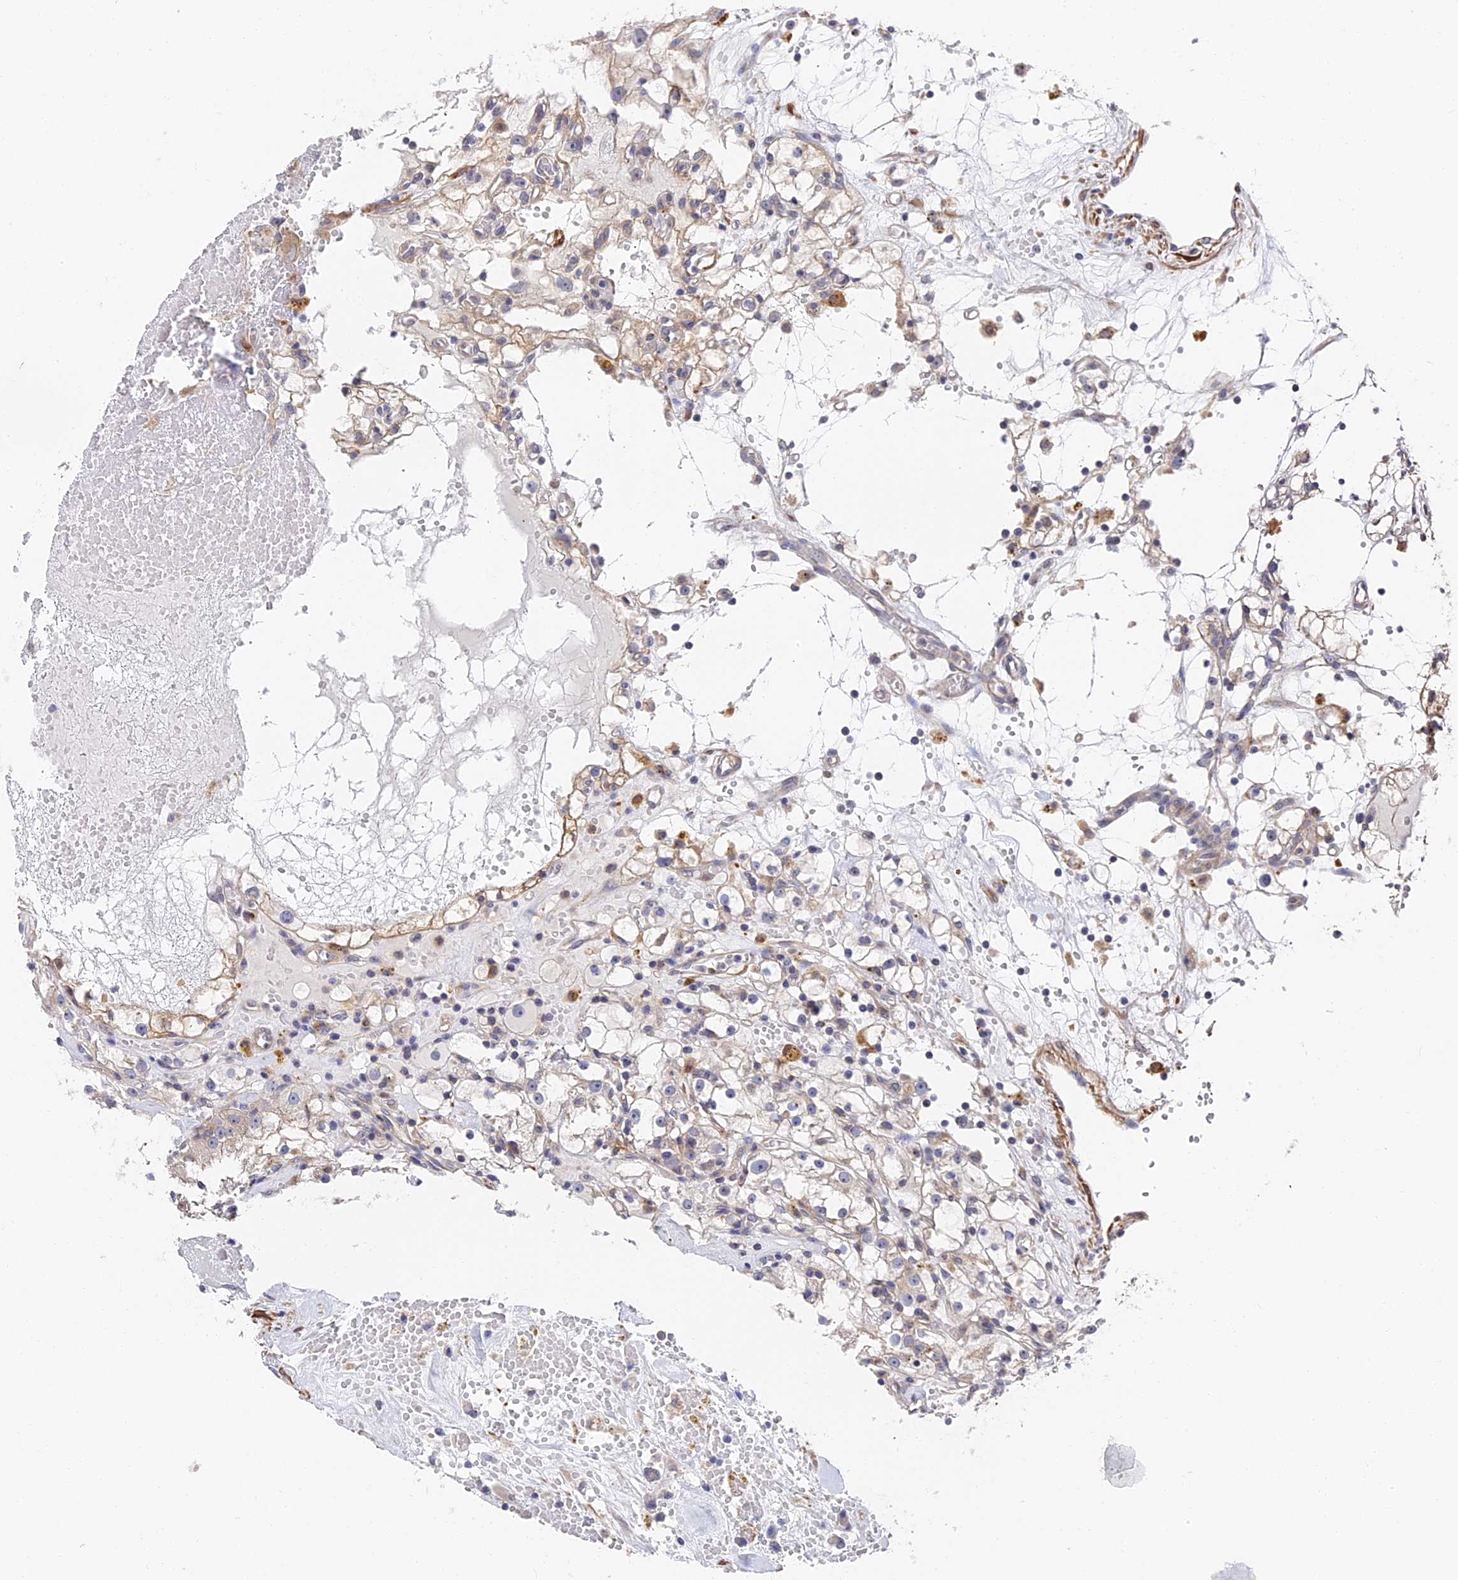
{"staining": {"intensity": "moderate", "quantity": "<25%", "location": "cytoplasmic/membranous,nuclear"}, "tissue": "renal cancer", "cell_type": "Tumor cells", "image_type": "cancer", "snomed": [{"axis": "morphology", "description": "Adenocarcinoma, NOS"}, {"axis": "topography", "description": "Kidney"}], "caption": "High-power microscopy captured an immunohistochemistry photomicrograph of renal adenocarcinoma, revealing moderate cytoplasmic/membranous and nuclear expression in about <25% of tumor cells.", "gene": "CCDC113", "patient": {"sex": "male", "age": 56}}